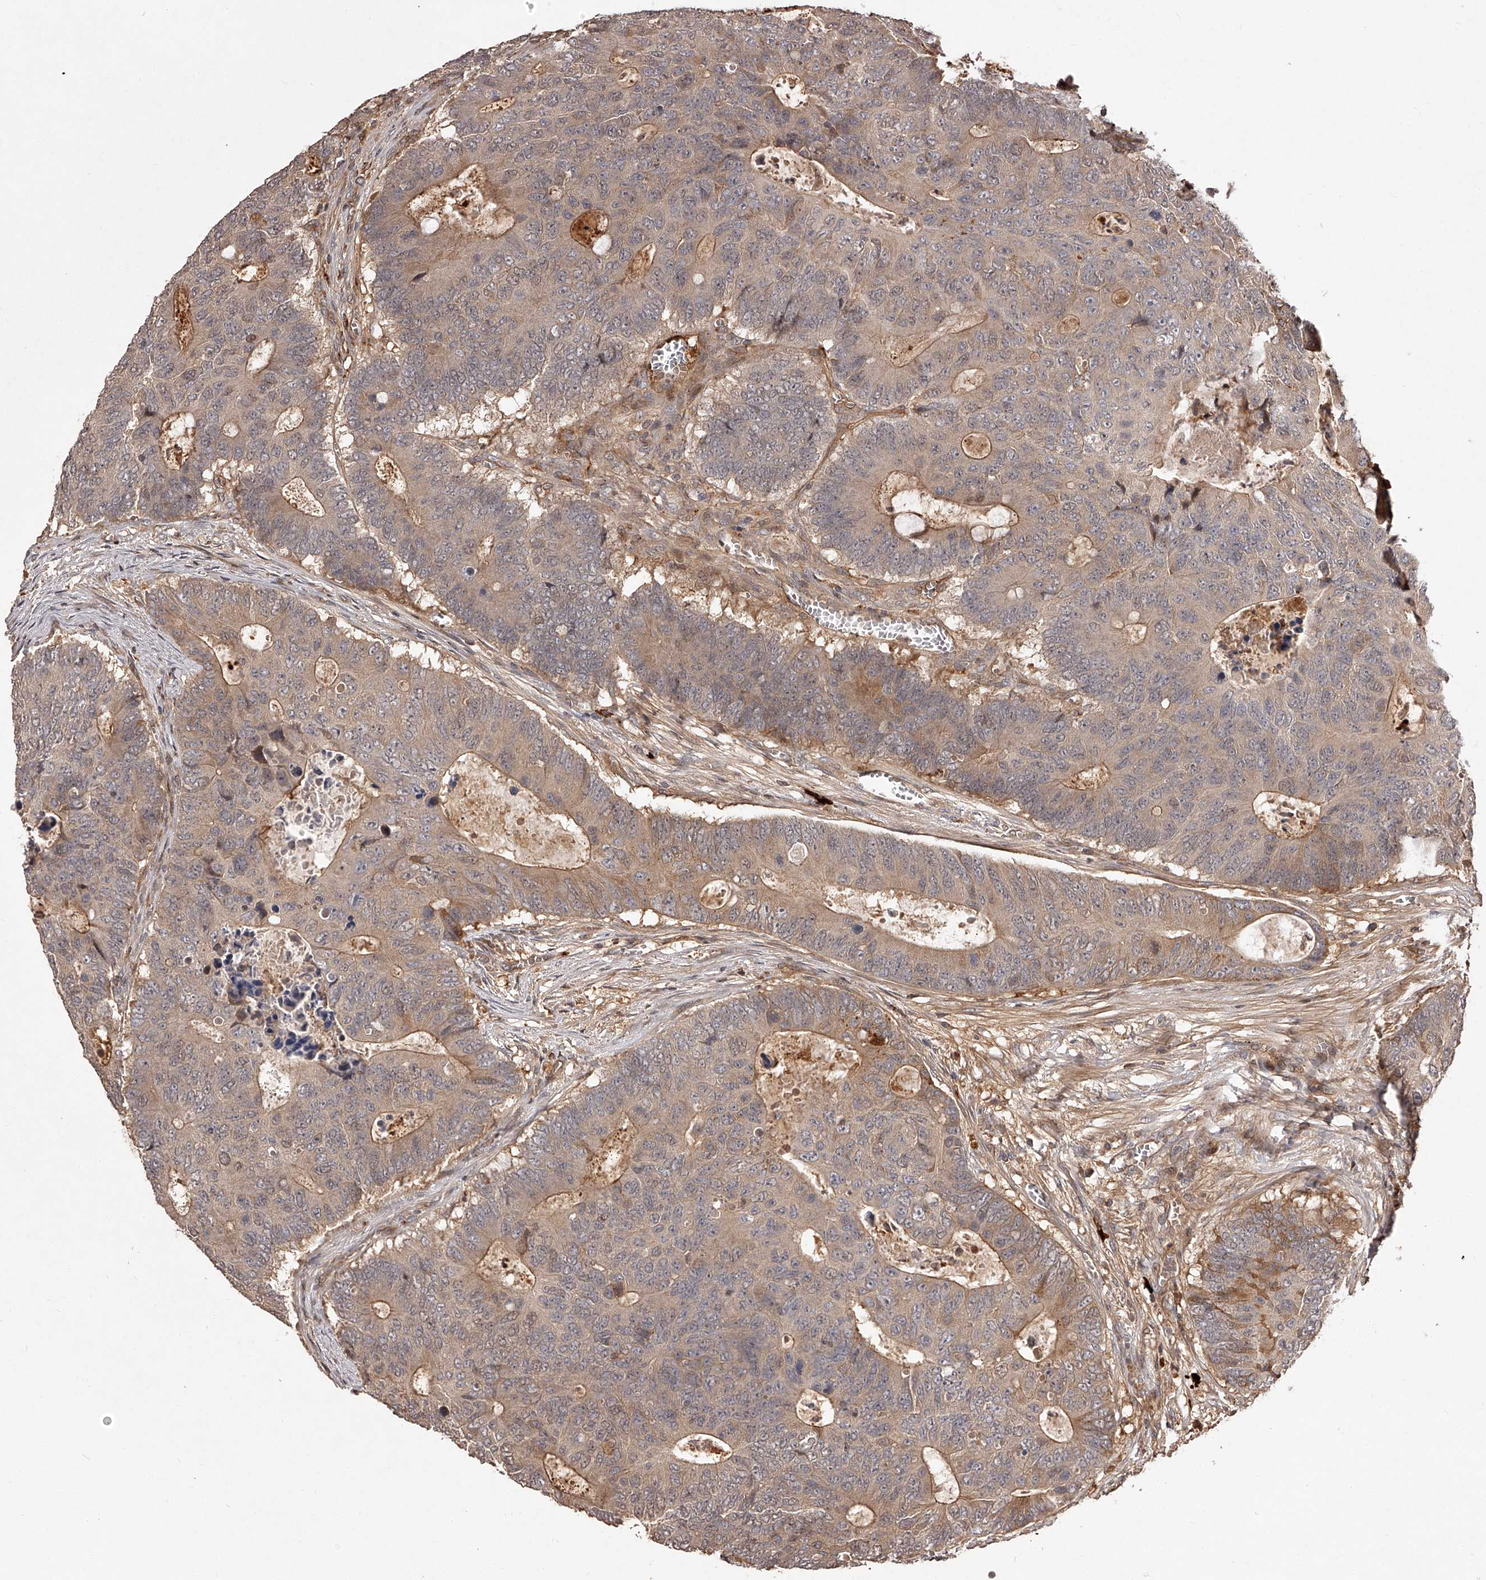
{"staining": {"intensity": "weak", "quantity": "25%-75%", "location": "cytoplasmic/membranous"}, "tissue": "colorectal cancer", "cell_type": "Tumor cells", "image_type": "cancer", "snomed": [{"axis": "morphology", "description": "Adenocarcinoma, NOS"}, {"axis": "topography", "description": "Colon"}], "caption": "Colorectal cancer stained with DAB immunohistochemistry exhibits low levels of weak cytoplasmic/membranous expression in about 25%-75% of tumor cells. (DAB (3,3'-diaminobenzidine) IHC with brightfield microscopy, high magnification).", "gene": "CRYZL1", "patient": {"sex": "male", "age": 87}}